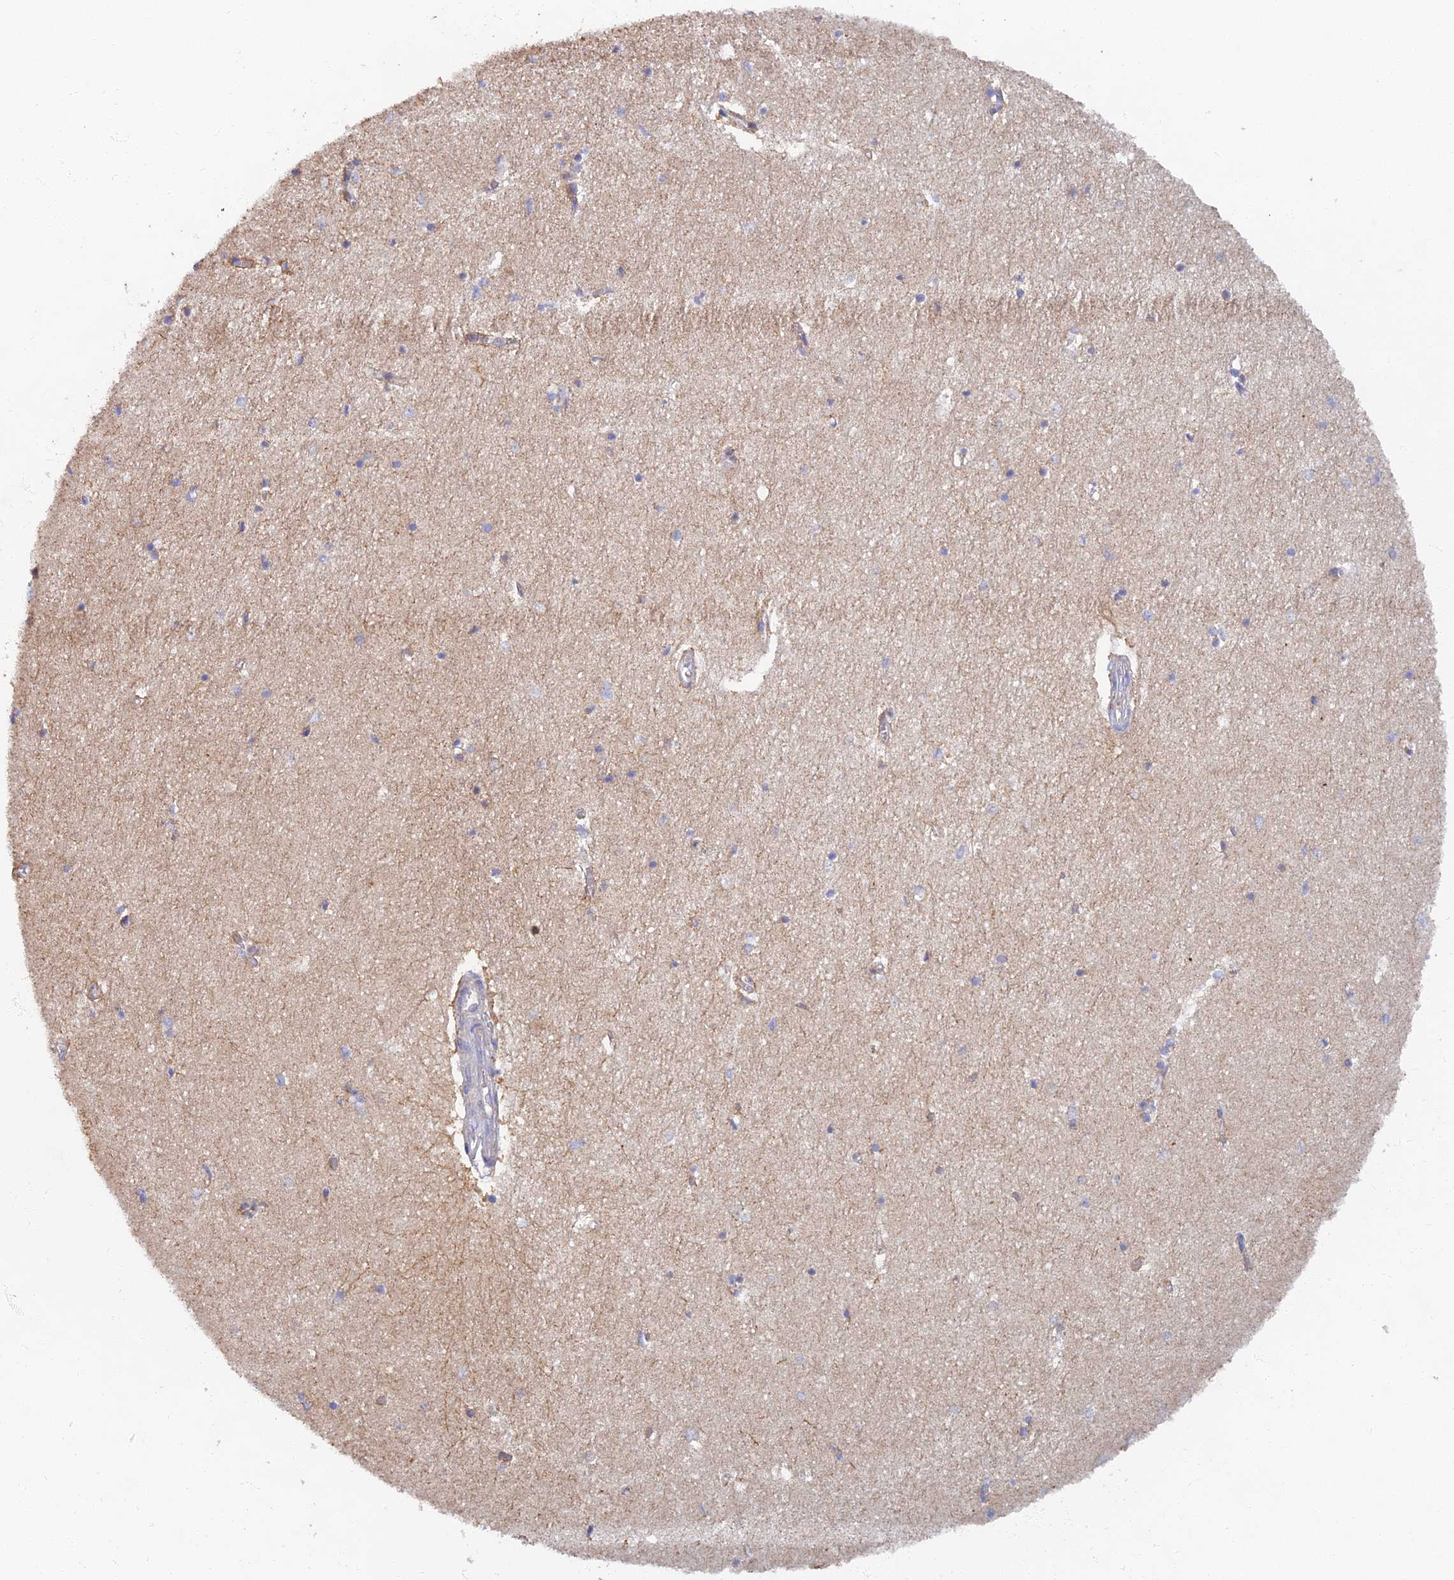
{"staining": {"intensity": "weak", "quantity": "<25%", "location": "cytoplasmic/membranous"}, "tissue": "hippocampus", "cell_type": "Glial cells", "image_type": "normal", "snomed": [{"axis": "morphology", "description": "Normal tissue, NOS"}, {"axis": "topography", "description": "Hippocampus"}], "caption": "Immunohistochemical staining of normal human hippocampus shows no significant expression in glial cells.", "gene": "TMEM44", "patient": {"sex": "female", "age": 64}}